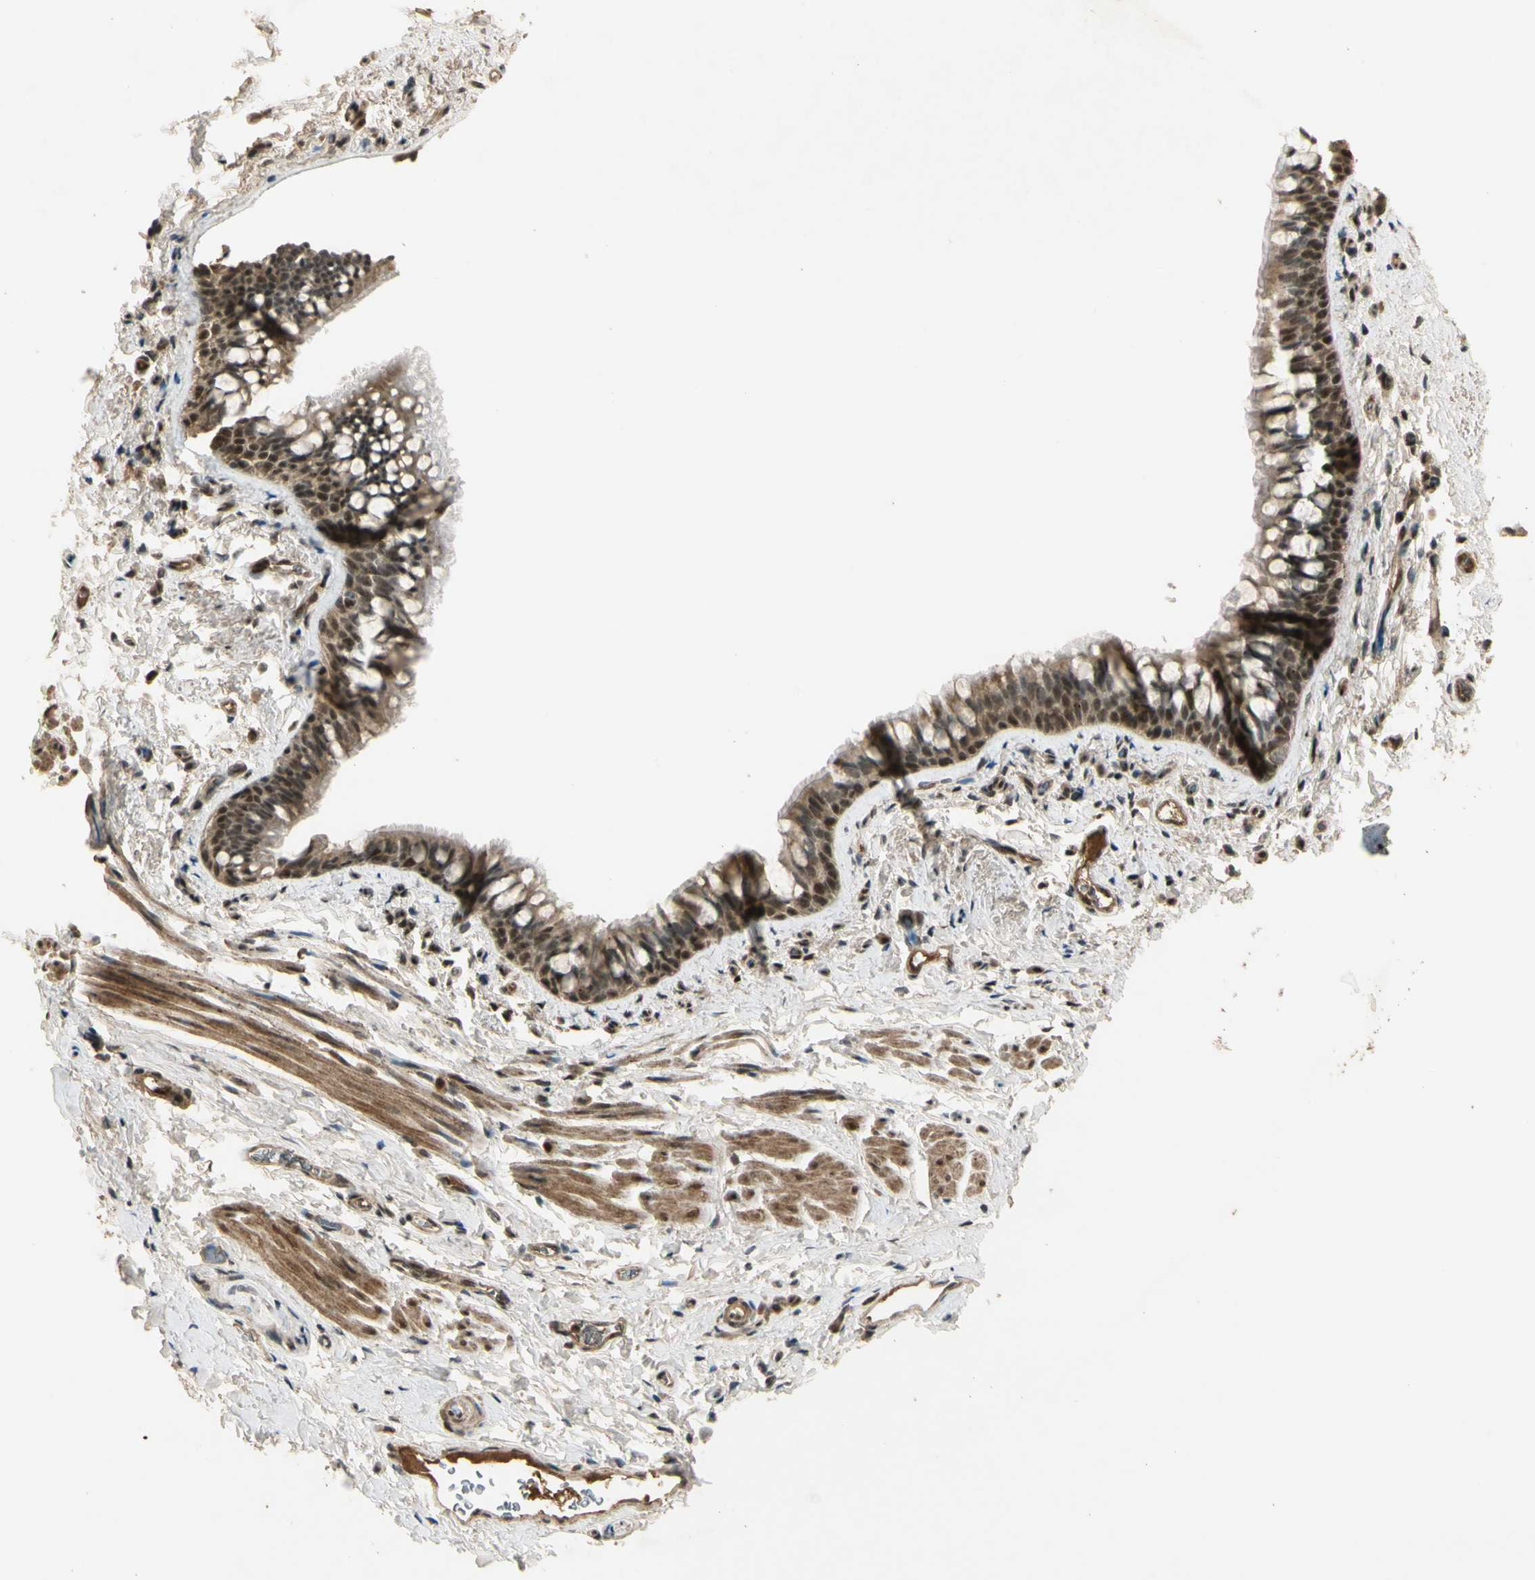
{"staining": {"intensity": "moderate", "quantity": ">75%", "location": "cytoplasmic/membranous,nuclear"}, "tissue": "bronchus", "cell_type": "Respiratory epithelial cells", "image_type": "normal", "snomed": [{"axis": "morphology", "description": "Normal tissue, NOS"}, {"axis": "morphology", "description": "Malignant melanoma, Metastatic site"}, {"axis": "topography", "description": "Bronchus"}, {"axis": "topography", "description": "Lung"}], "caption": "Respiratory epithelial cells show medium levels of moderate cytoplasmic/membranous,nuclear expression in about >75% of cells in unremarkable bronchus.", "gene": "GMEB2", "patient": {"sex": "male", "age": 64}}